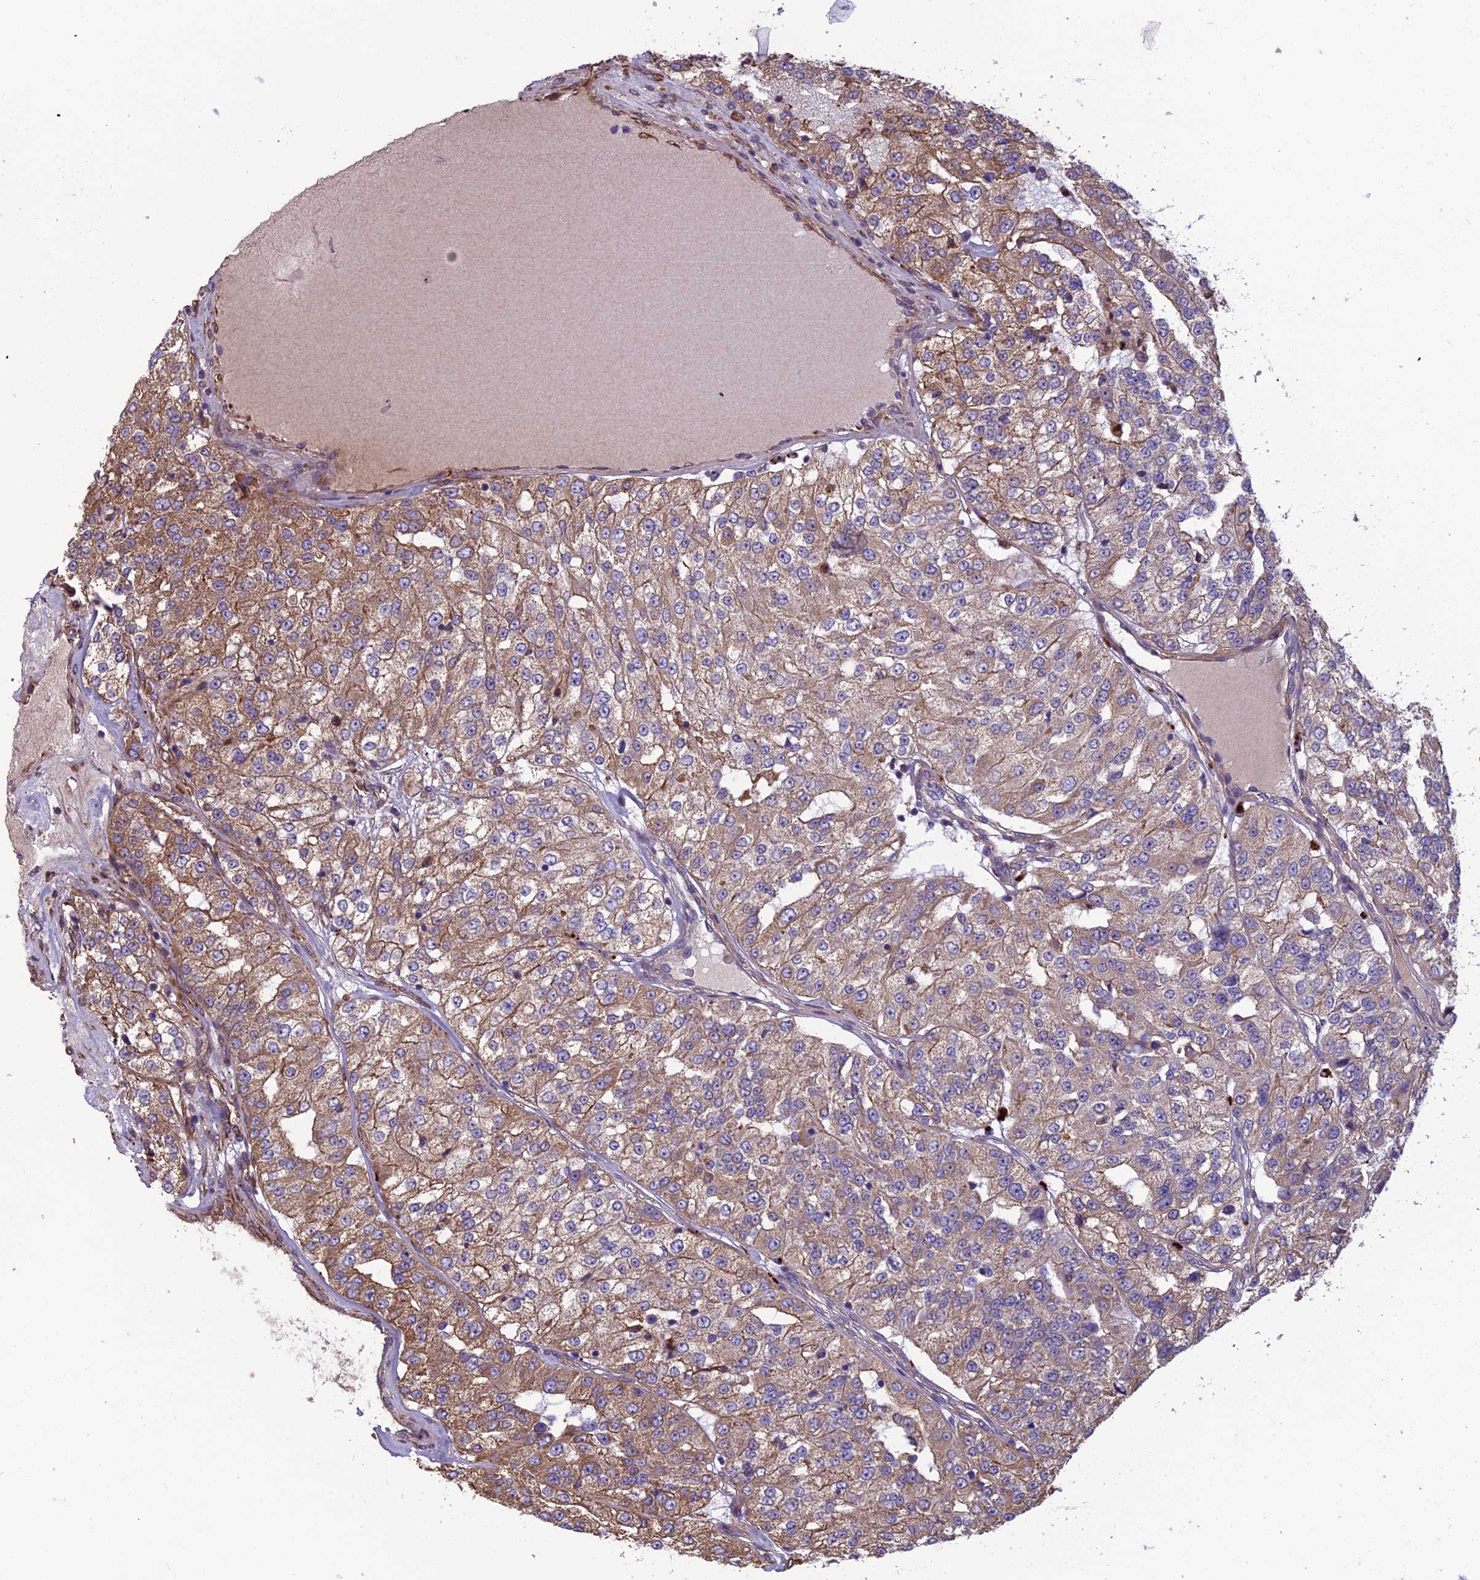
{"staining": {"intensity": "moderate", "quantity": ">75%", "location": "cytoplasmic/membranous"}, "tissue": "renal cancer", "cell_type": "Tumor cells", "image_type": "cancer", "snomed": [{"axis": "morphology", "description": "Adenocarcinoma, NOS"}, {"axis": "topography", "description": "Kidney"}], "caption": "High-power microscopy captured an immunohistochemistry (IHC) photomicrograph of renal cancer (adenocarcinoma), revealing moderate cytoplasmic/membranous expression in about >75% of tumor cells. Immunohistochemistry (ihc) stains the protein in brown and the nuclei are stained blue.", "gene": "SPDL1", "patient": {"sex": "female", "age": 63}}